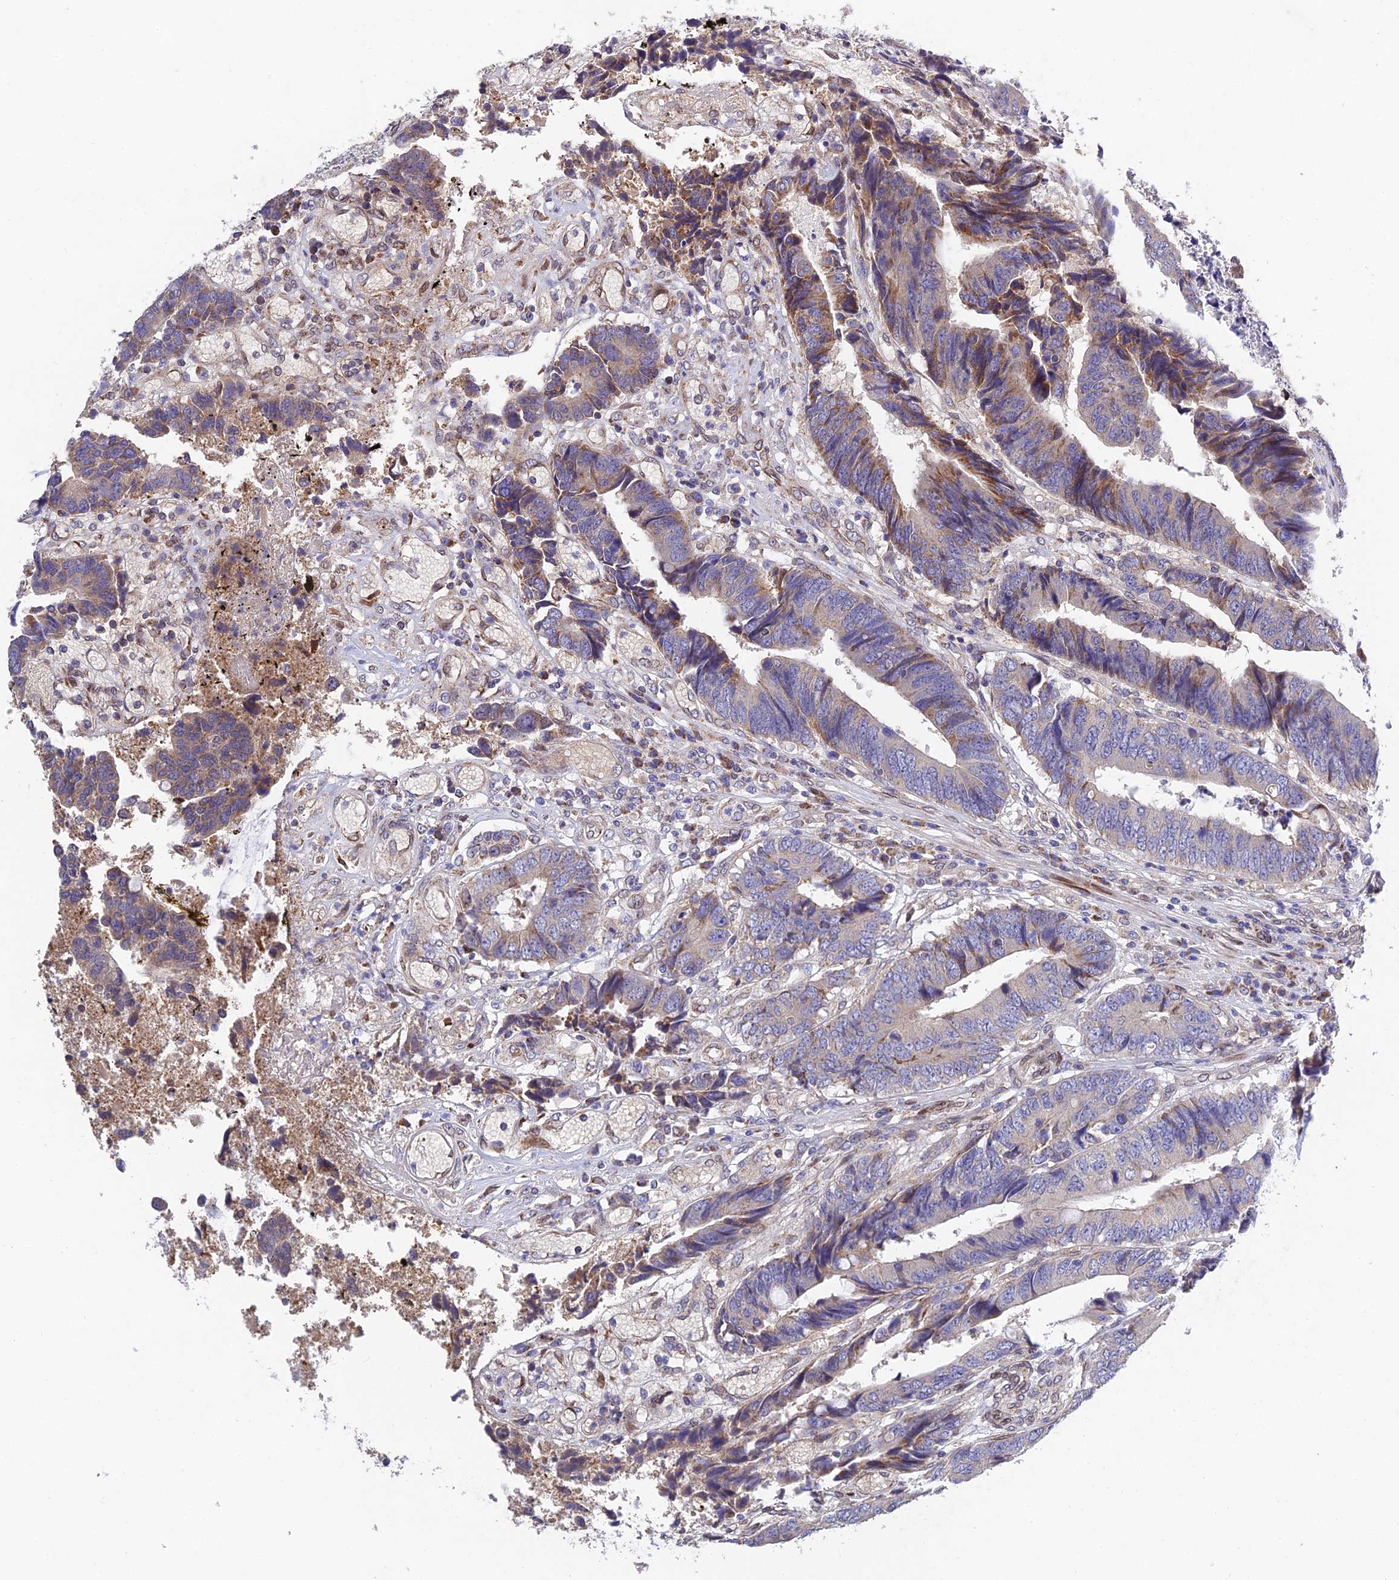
{"staining": {"intensity": "weak", "quantity": "25%-75%", "location": "cytoplasmic/membranous"}, "tissue": "colorectal cancer", "cell_type": "Tumor cells", "image_type": "cancer", "snomed": [{"axis": "morphology", "description": "Adenocarcinoma, NOS"}, {"axis": "topography", "description": "Rectum"}], "caption": "A photomicrograph showing weak cytoplasmic/membranous staining in approximately 25%-75% of tumor cells in colorectal adenocarcinoma, as visualized by brown immunohistochemical staining.", "gene": "MGAT2", "patient": {"sex": "male", "age": 84}}